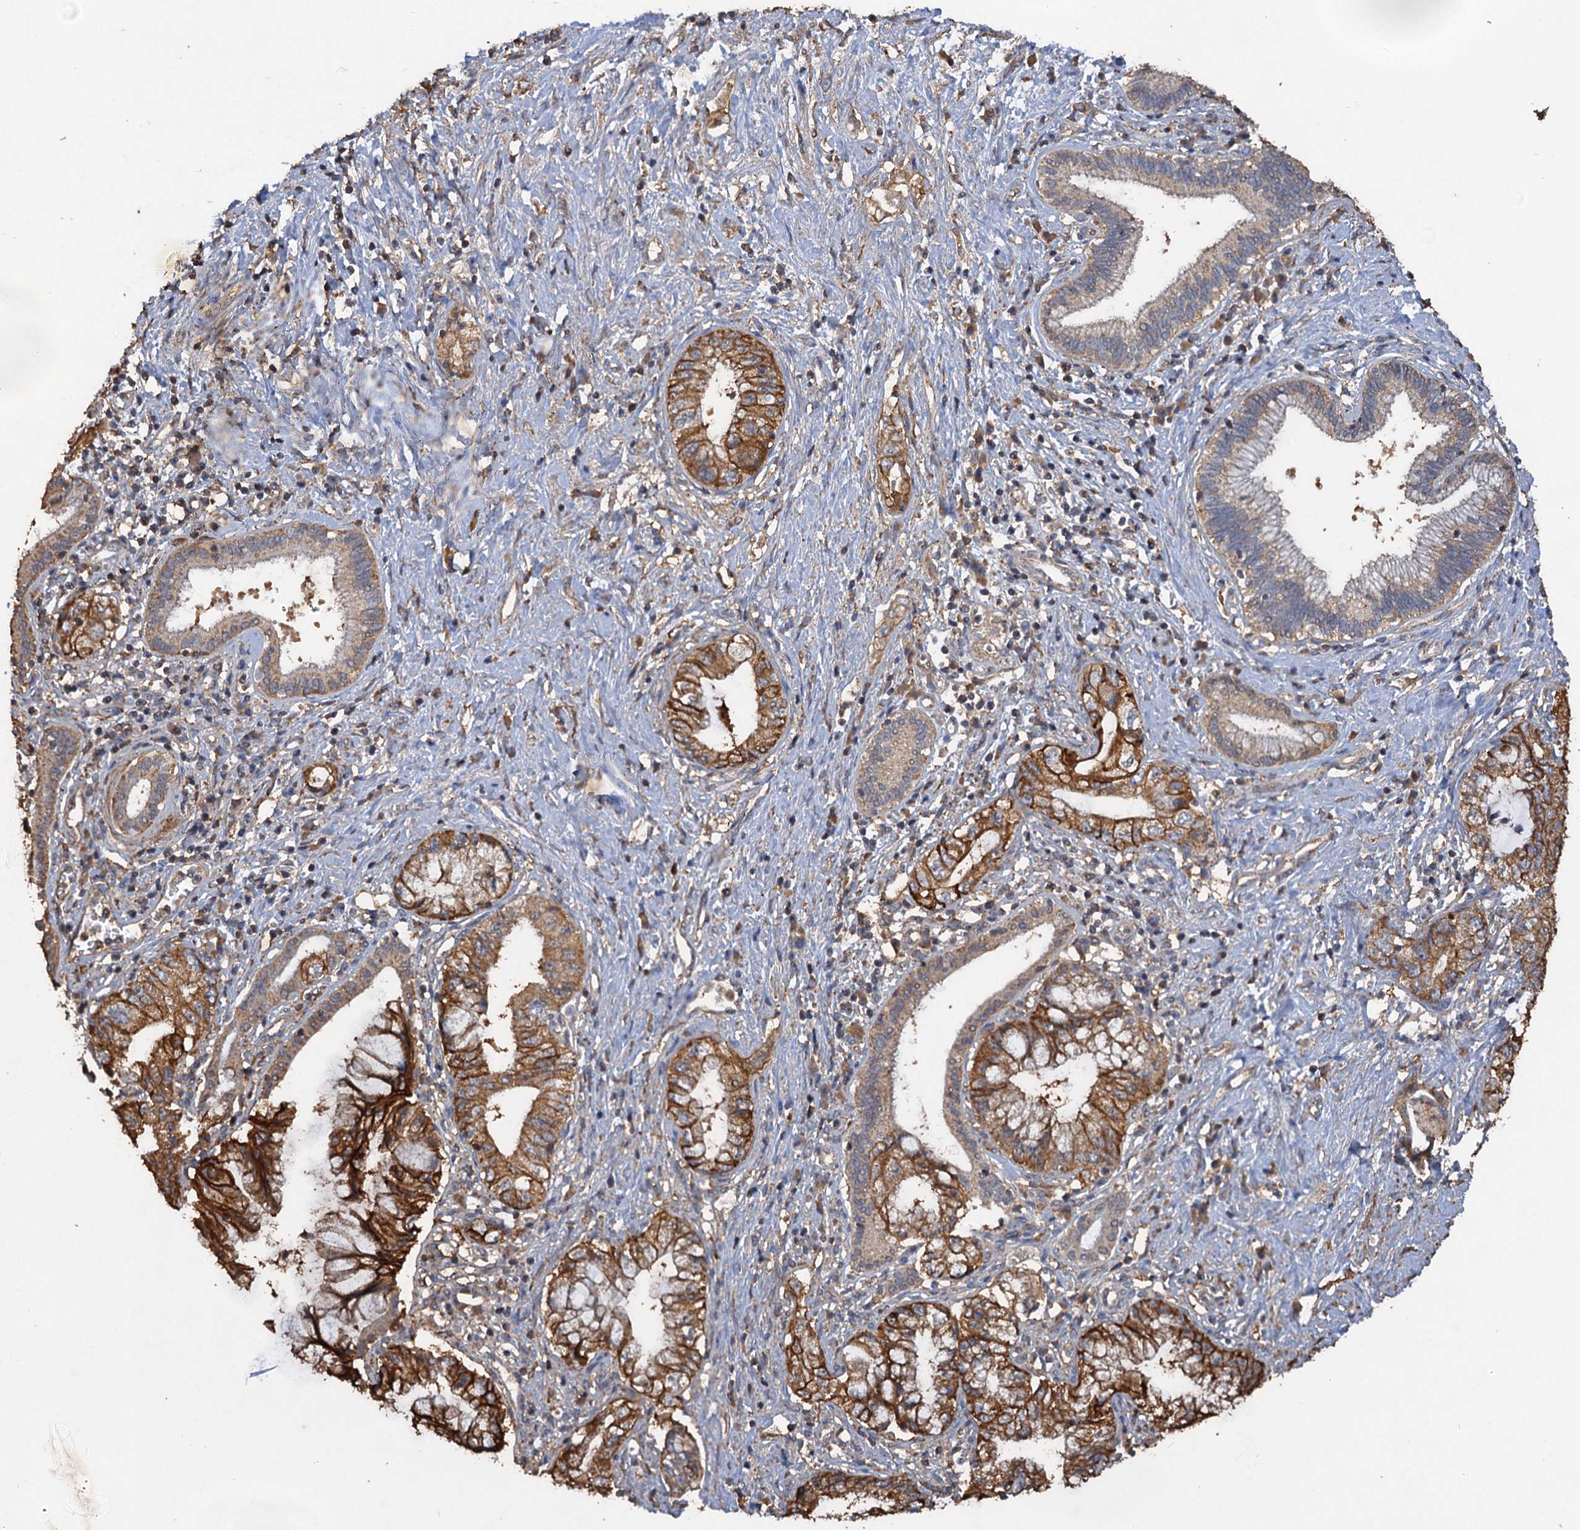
{"staining": {"intensity": "strong", "quantity": ">75%", "location": "cytoplasmic/membranous"}, "tissue": "pancreatic cancer", "cell_type": "Tumor cells", "image_type": "cancer", "snomed": [{"axis": "morphology", "description": "Adenocarcinoma, NOS"}, {"axis": "topography", "description": "Pancreas"}], "caption": "Protein positivity by immunohistochemistry shows strong cytoplasmic/membranous expression in about >75% of tumor cells in pancreatic cancer.", "gene": "SCUBE3", "patient": {"sex": "female", "age": 73}}